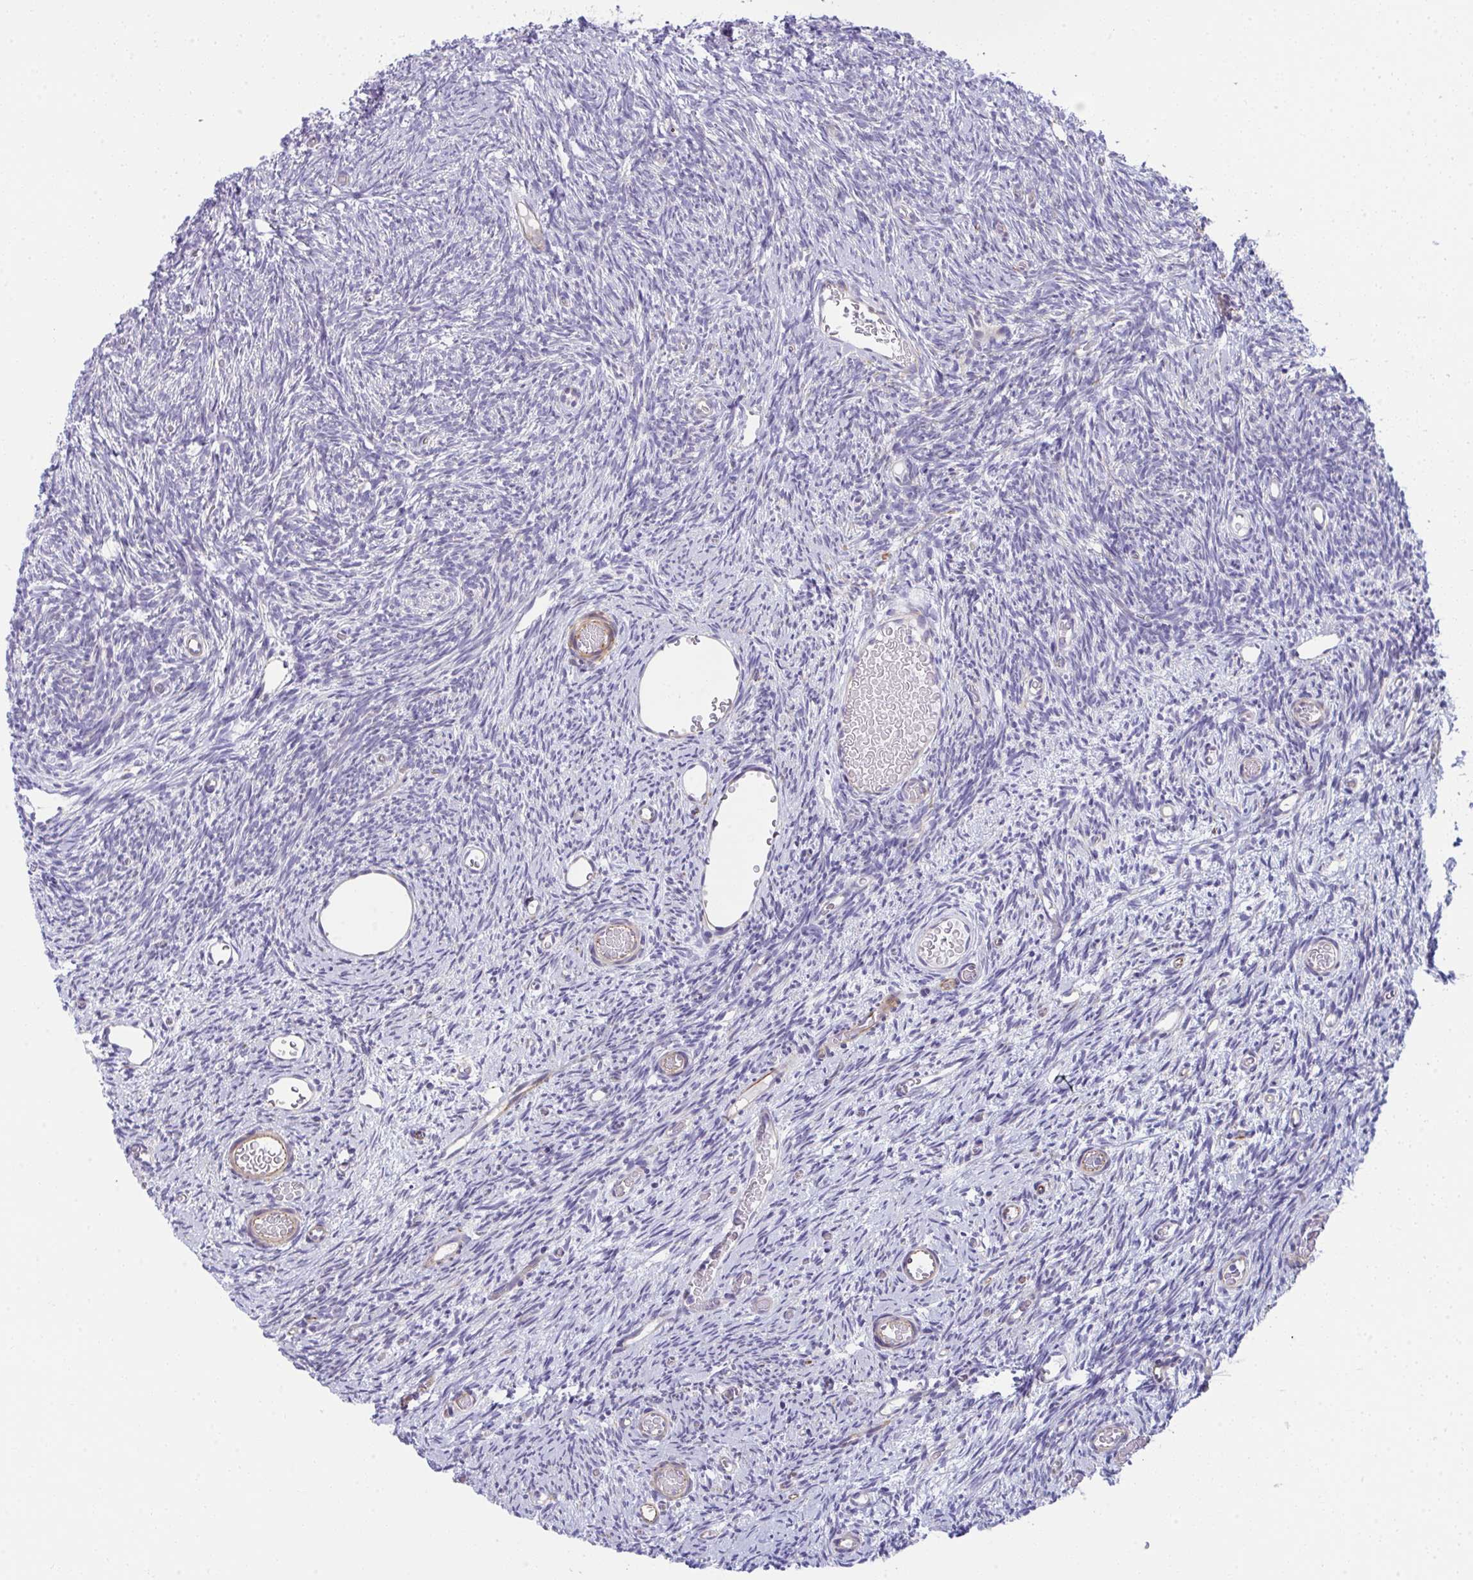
{"staining": {"intensity": "negative", "quantity": "none", "location": "none"}, "tissue": "ovary", "cell_type": "Follicle cells", "image_type": "normal", "snomed": [{"axis": "morphology", "description": "Normal tissue, NOS"}, {"axis": "topography", "description": "Ovary"}], "caption": "High power microscopy histopathology image of an immunohistochemistry (IHC) histopathology image of unremarkable ovary, revealing no significant staining in follicle cells.", "gene": "MYL12A", "patient": {"sex": "female", "age": 39}}